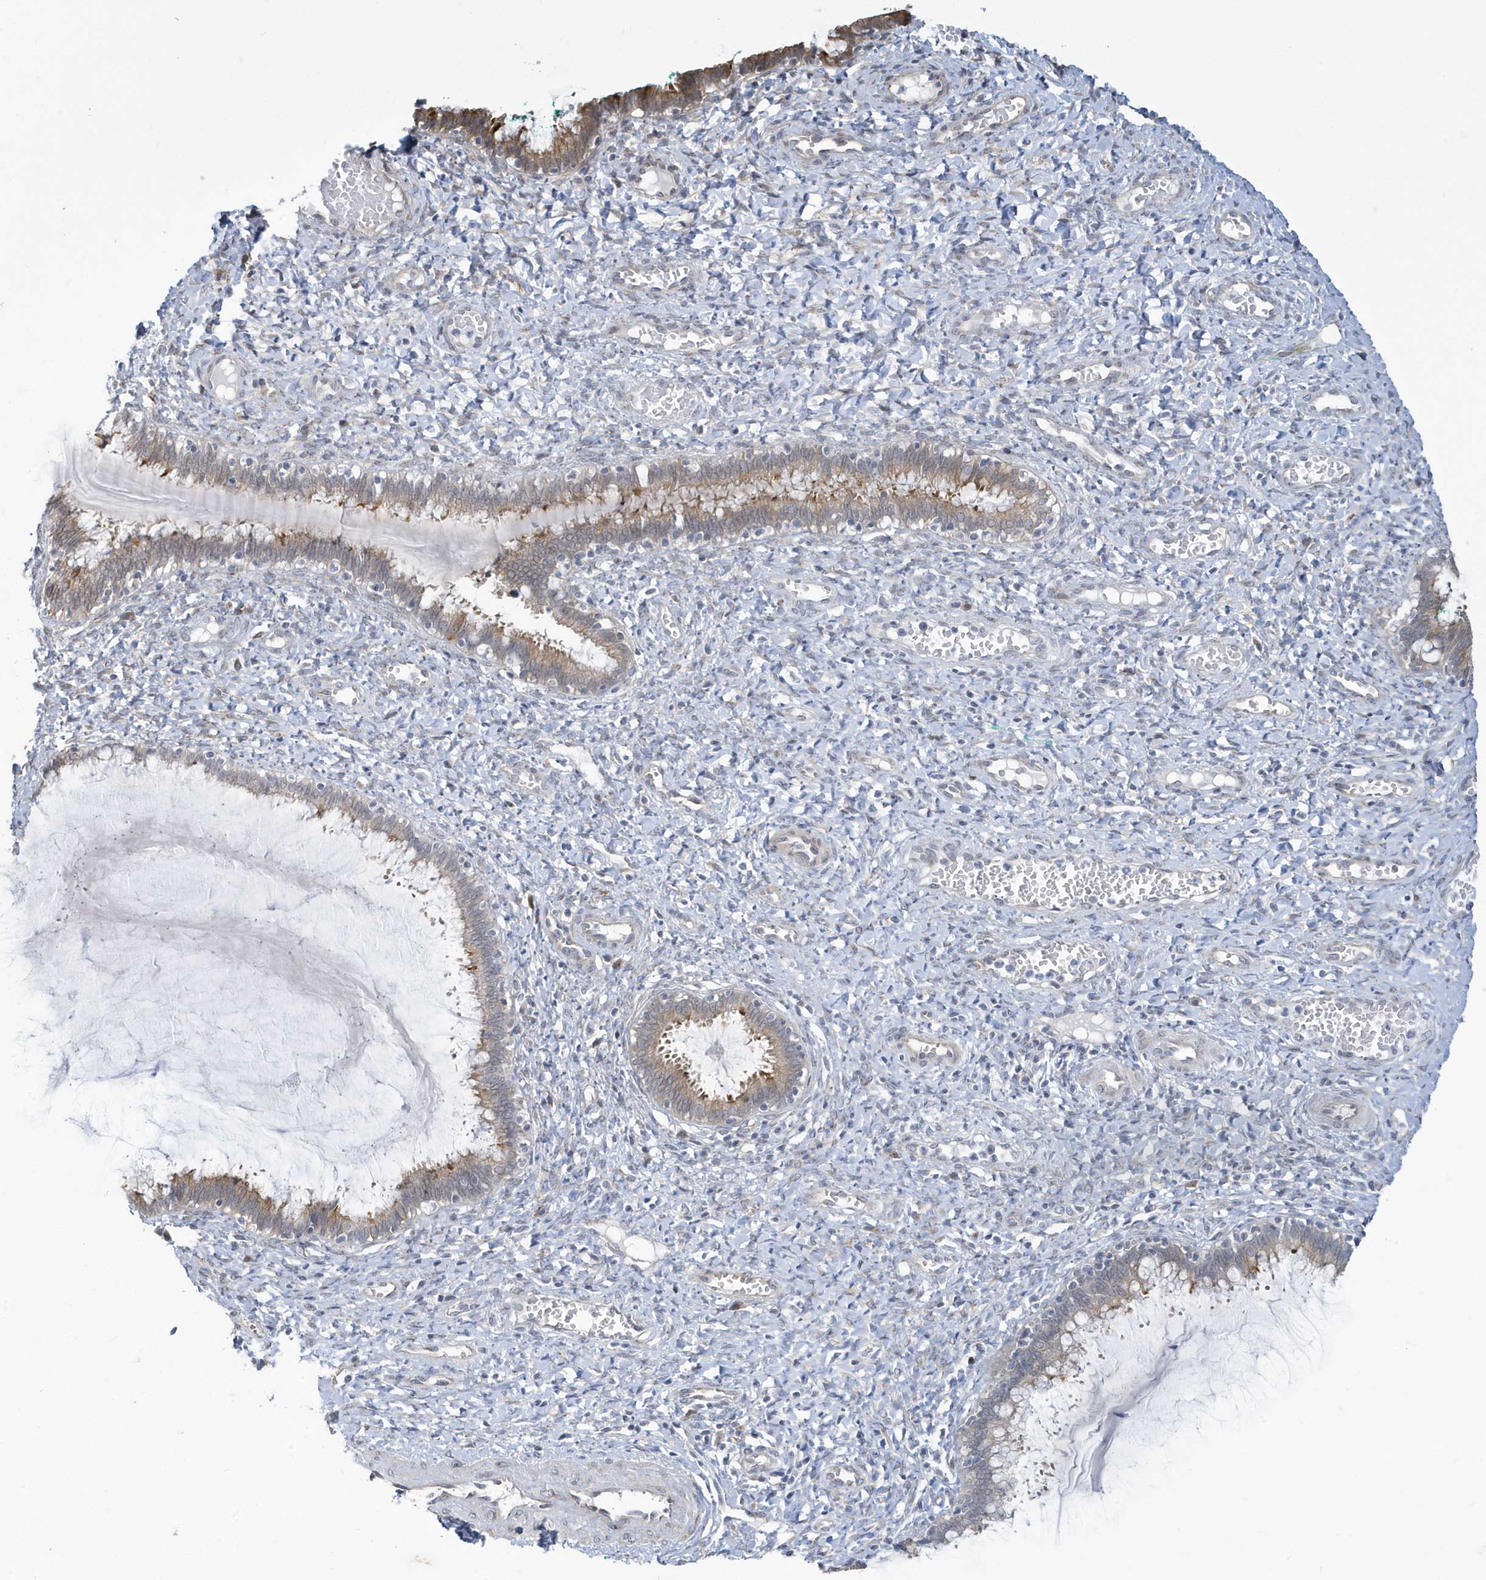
{"staining": {"intensity": "moderate", "quantity": "<25%", "location": "cytoplasmic/membranous"}, "tissue": "cervix", "cell_type": "Glandular cells", "image_type": "normal", "snomed": [{"axis": "morphology", "description": "Normal tissue, NOS"}, {"axis": "morphology", "description": "Adenocarcinoma, NOS"}, {"axis": "topography", "description": "Cervix"}], "caption": "A high-resolution histopathology image shows IHC staining of normal cervix, which demonstrates moderate cytoplasmic/membranous expression in approximately <25% of glandular cells. (DAB IHC, brown staining for protein, blue staining for nuclei).", "gene": "ZNF654", "patient": {"sex": "female", "age": 29}}